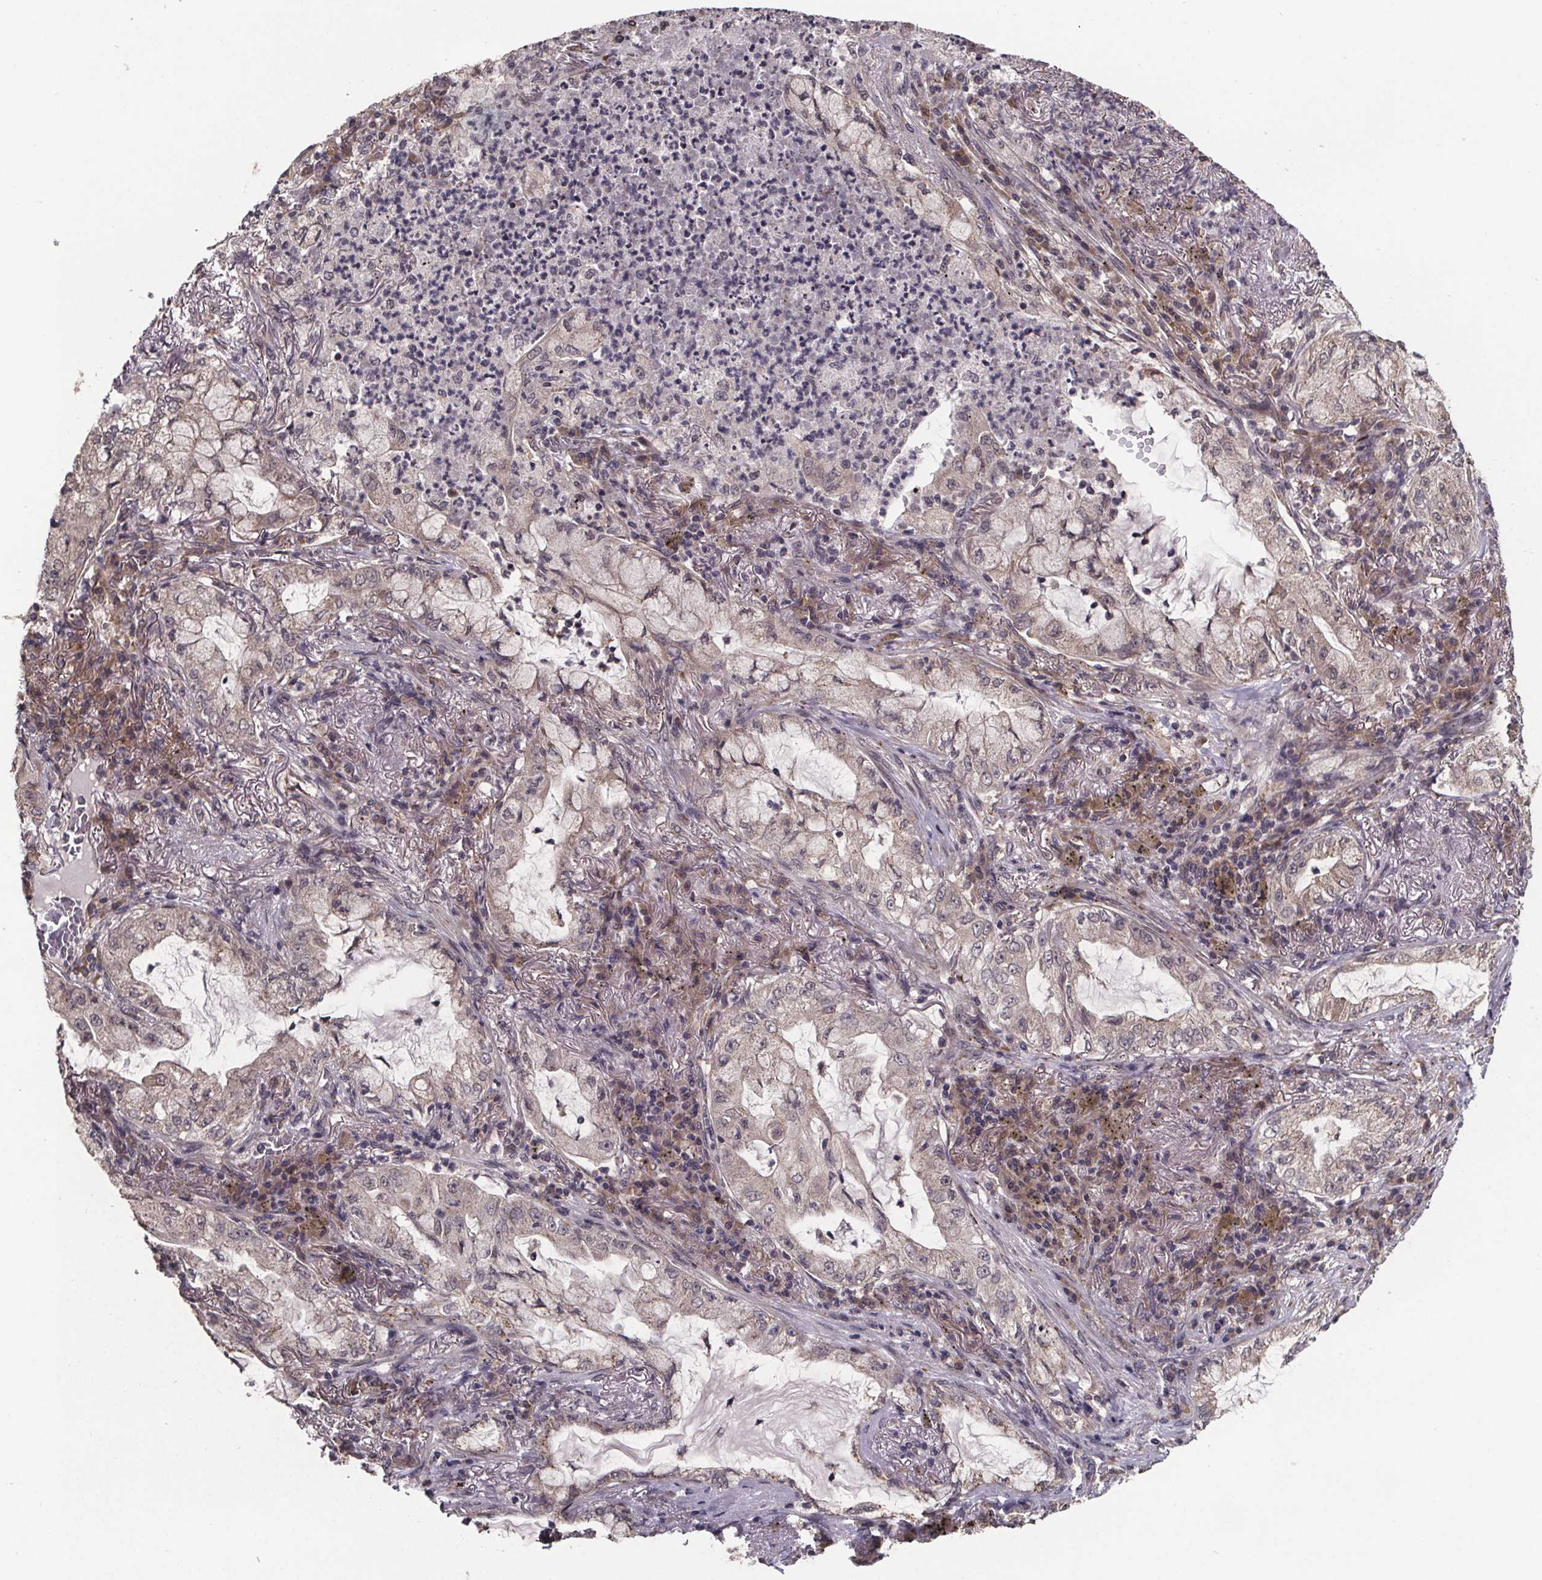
{"staining": {"intensity": "negative", "quantity": "none", "location": "none"}, "tissue": "lung cancer", "cell_type": "Tumor cells", "image_type": "cancer", "snomed": [{"axis": "morphology", "description": "Adenocarcinoma, NOS"}, {"axis": "topography", "description": "Lung"}], "caption": "This is an immunohistochemistry (IHC) photomicrograph of human lung cancer (adenocarcinoma). There is no positivity in tumor cells.", "gene": "SAT1", "patient": {"sex": "female", "age": 73}}